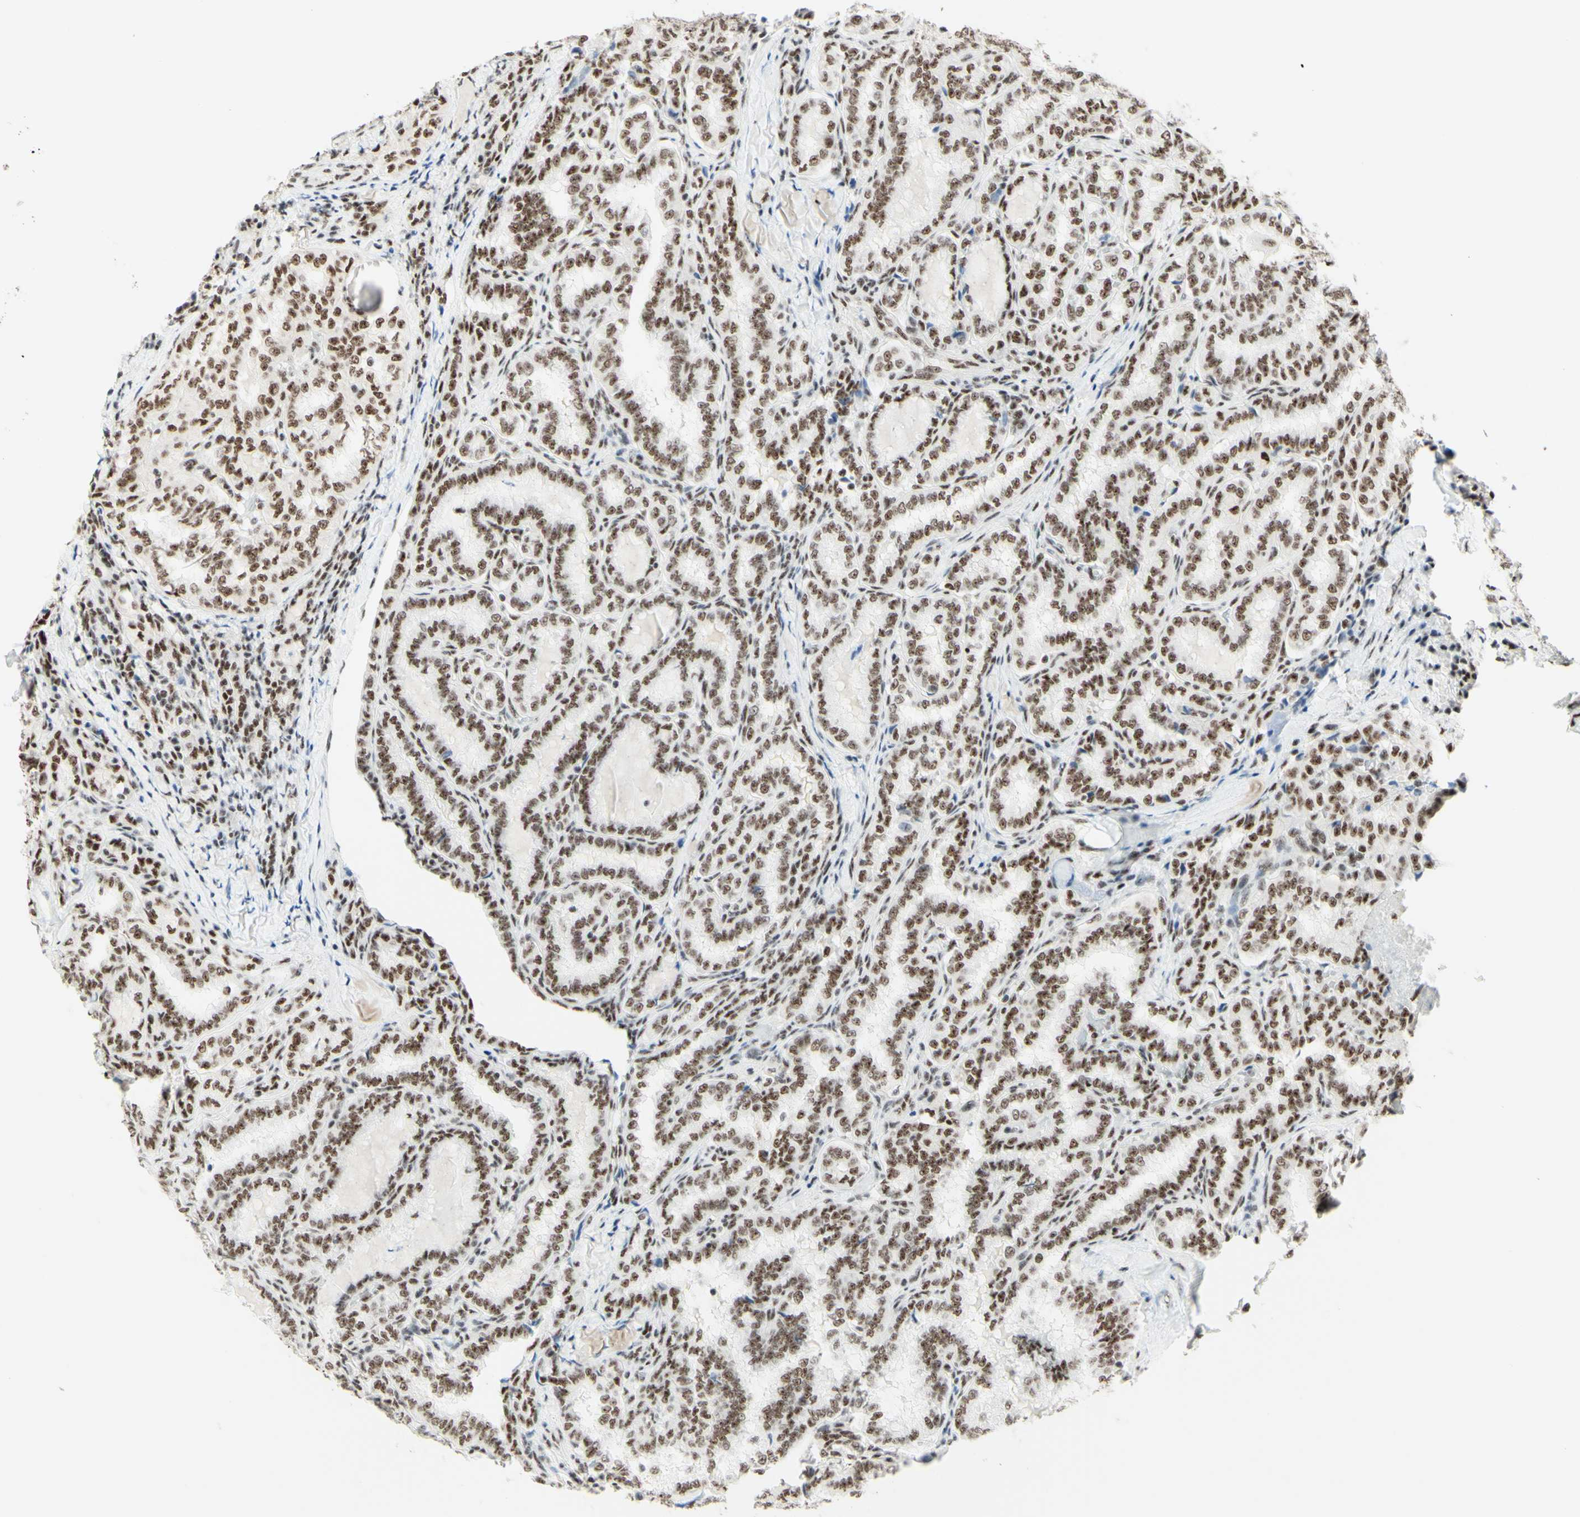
{"staining": {"intensity": "moderate", "quantity": "25%-75%", "location": "nuclear"}, "tissue": "thyroid cancer", "cell_type": "Tumor cells", "image_type": "cancer", "snomed": [{"axis": "morphology", "description": "Normal tissue, NOS"}, {"axis": "morphology", "description": "Papillary adenocarcinoma, NOS"}, {"axis": "topography", "description": "Thyroid gland"}], "caption": "Moderate nuclear expression for a protein is present in approximately 25%-75% of tumor cells of thyroid papillary adenocarcinoma using IHC.", "gene": "WTAP", "patient": {"sex": "female", "age": 30}}